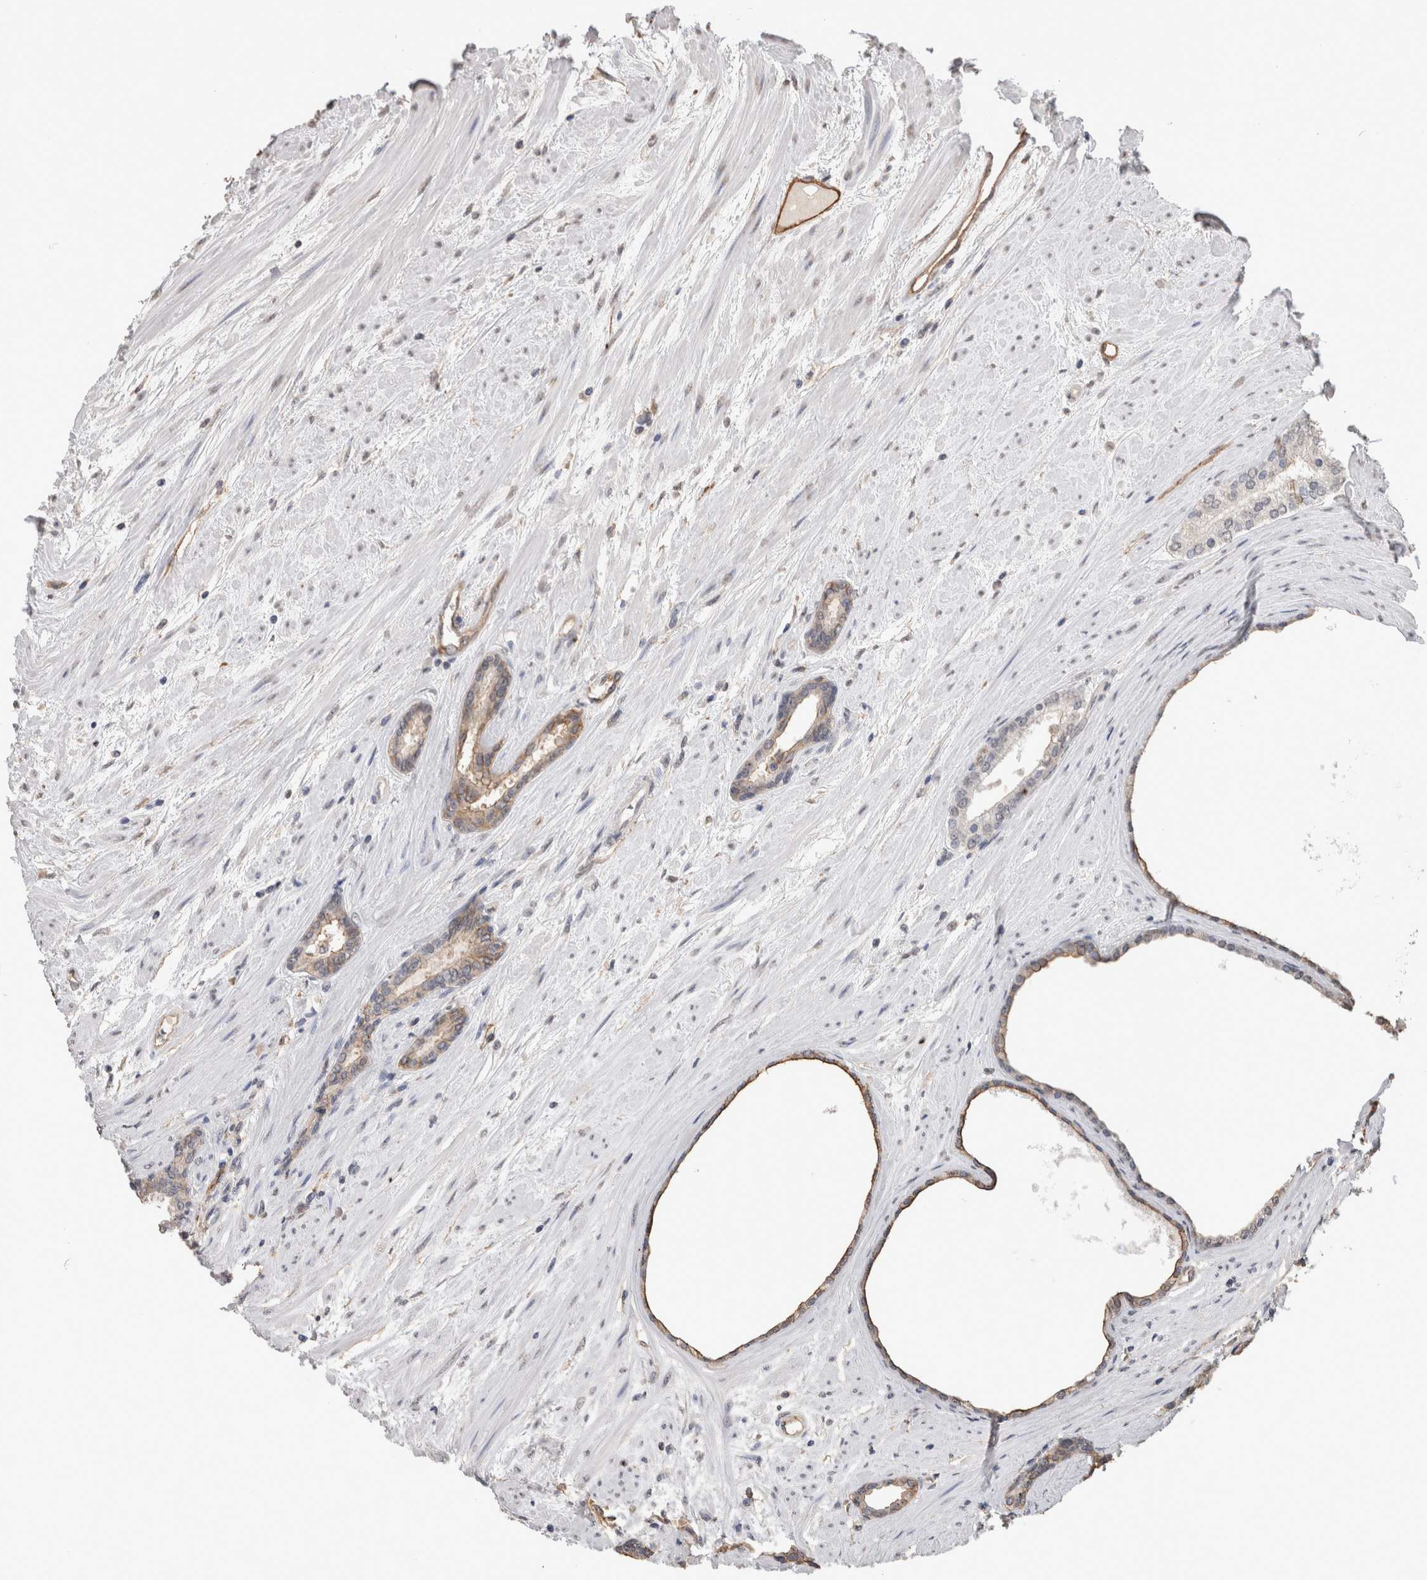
{"staining": {"intensity": "weak", "quantity": "<25%", "location": "cytoplasmic/membranous"}, "tissue": "prostate cancer", "cell_type": "Tumor cells", "image_type": "cancer", "snomed": [{"axis": "morphology", "description": "Adenocarcinoma, Low grade"}, {"axis": "topography", "description": "Prostate"}], "caption": "Human prostate cancer stained for a protein using immunohistochemistry exhibits no expression in tumor cells.", "gene": "S100A10", "patient": {"sex": "male", "age": 60}}